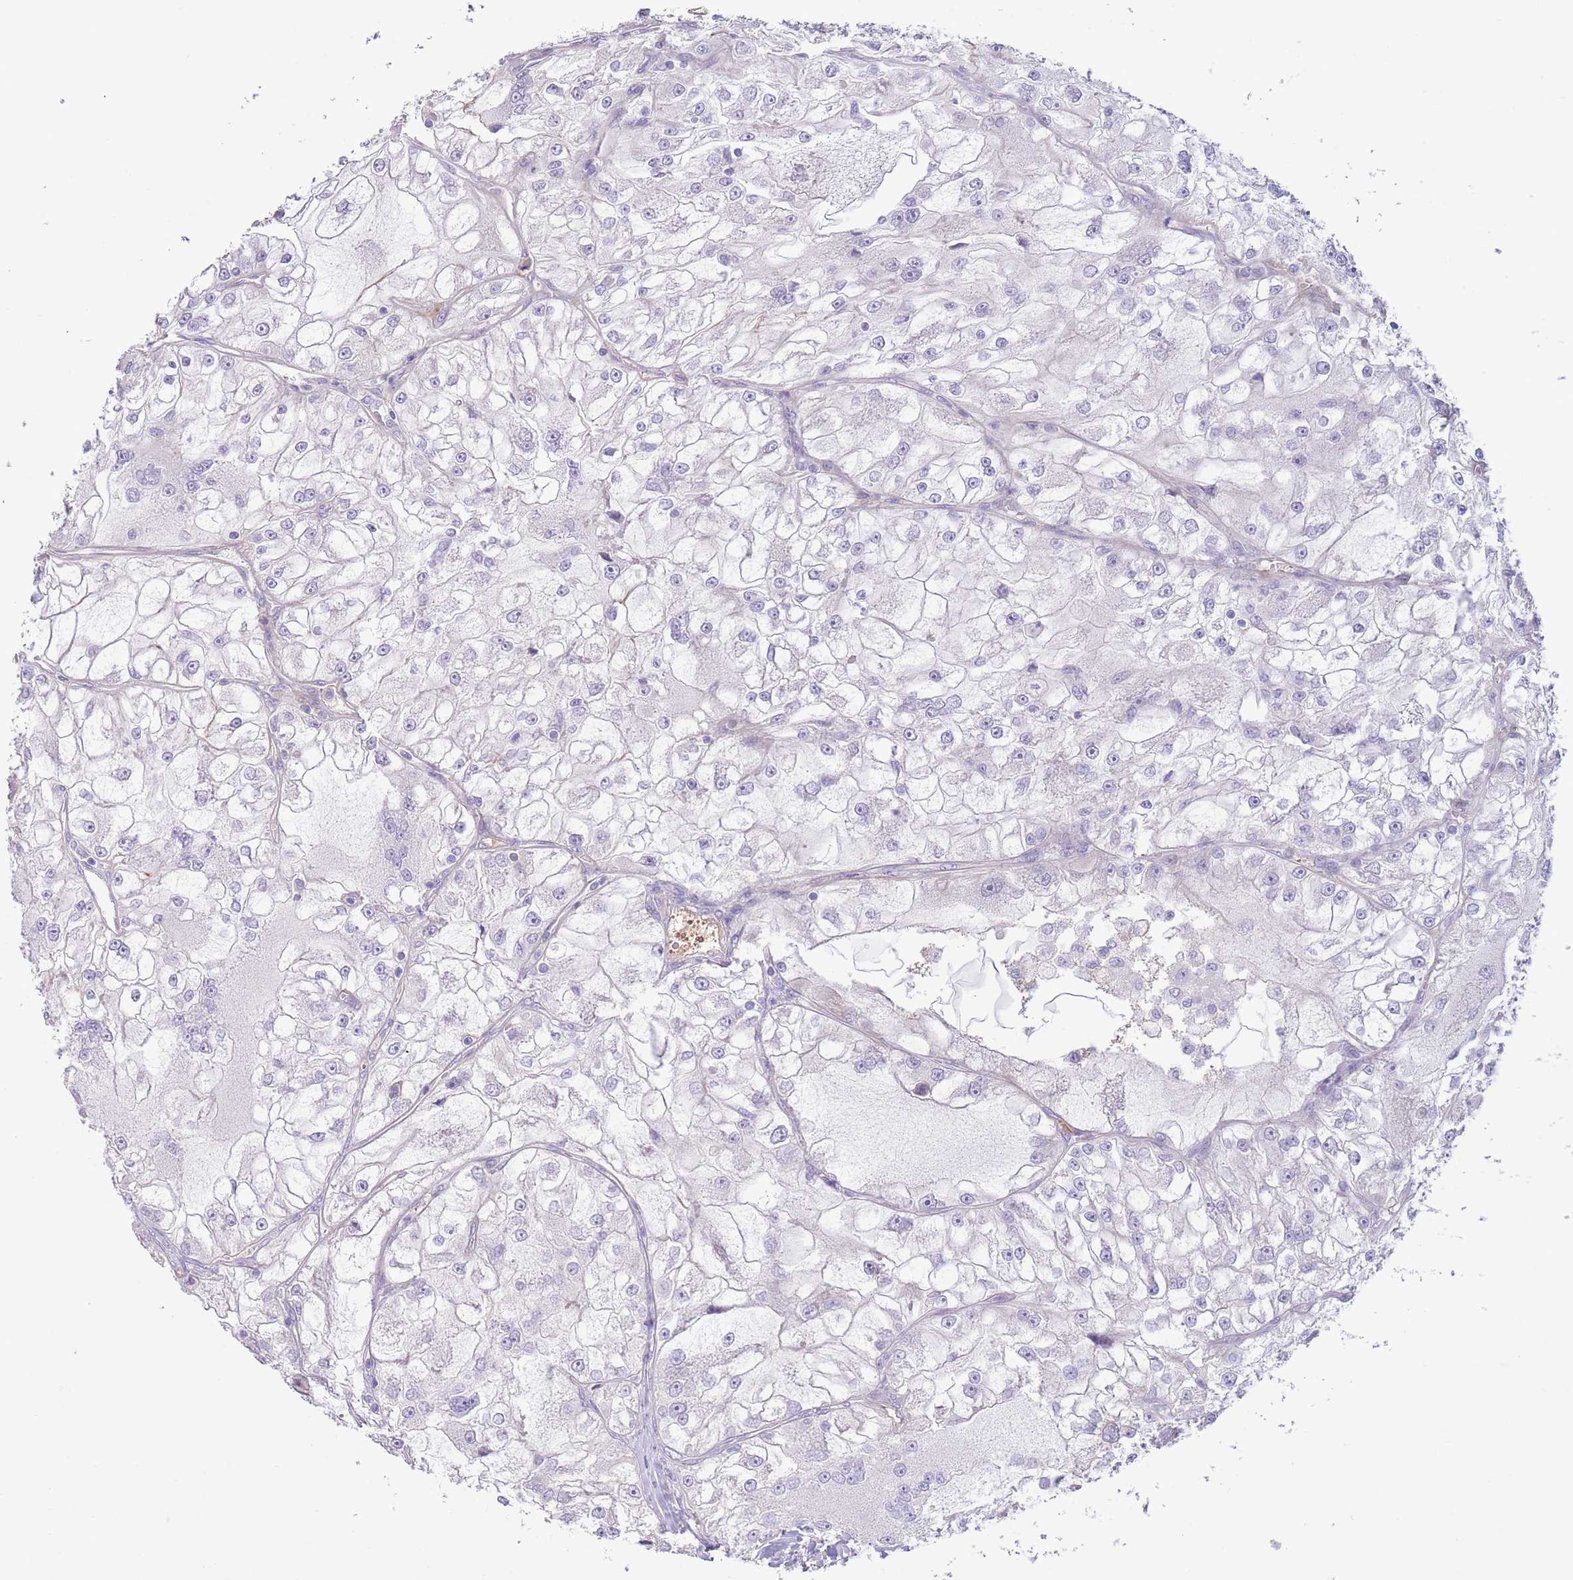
{"staining": {"intensity": "negative", "quantity": "none", "location": "none"}, "tissue": "renal cancer", "cell_type": "Tumor cells", "image_type": "cancer", "snomed": [{"axis": "morphology", "description": "Adenocarcinoma, NOS"}, {"axis": "topography", "description": "Kidney"}], "caption": "Micrograph shows no significant protein expression in tumor cells of renal cancer (adenocarcinoma).", "gene": "CFH", "patient": {"sex": "female", "age": 72}}